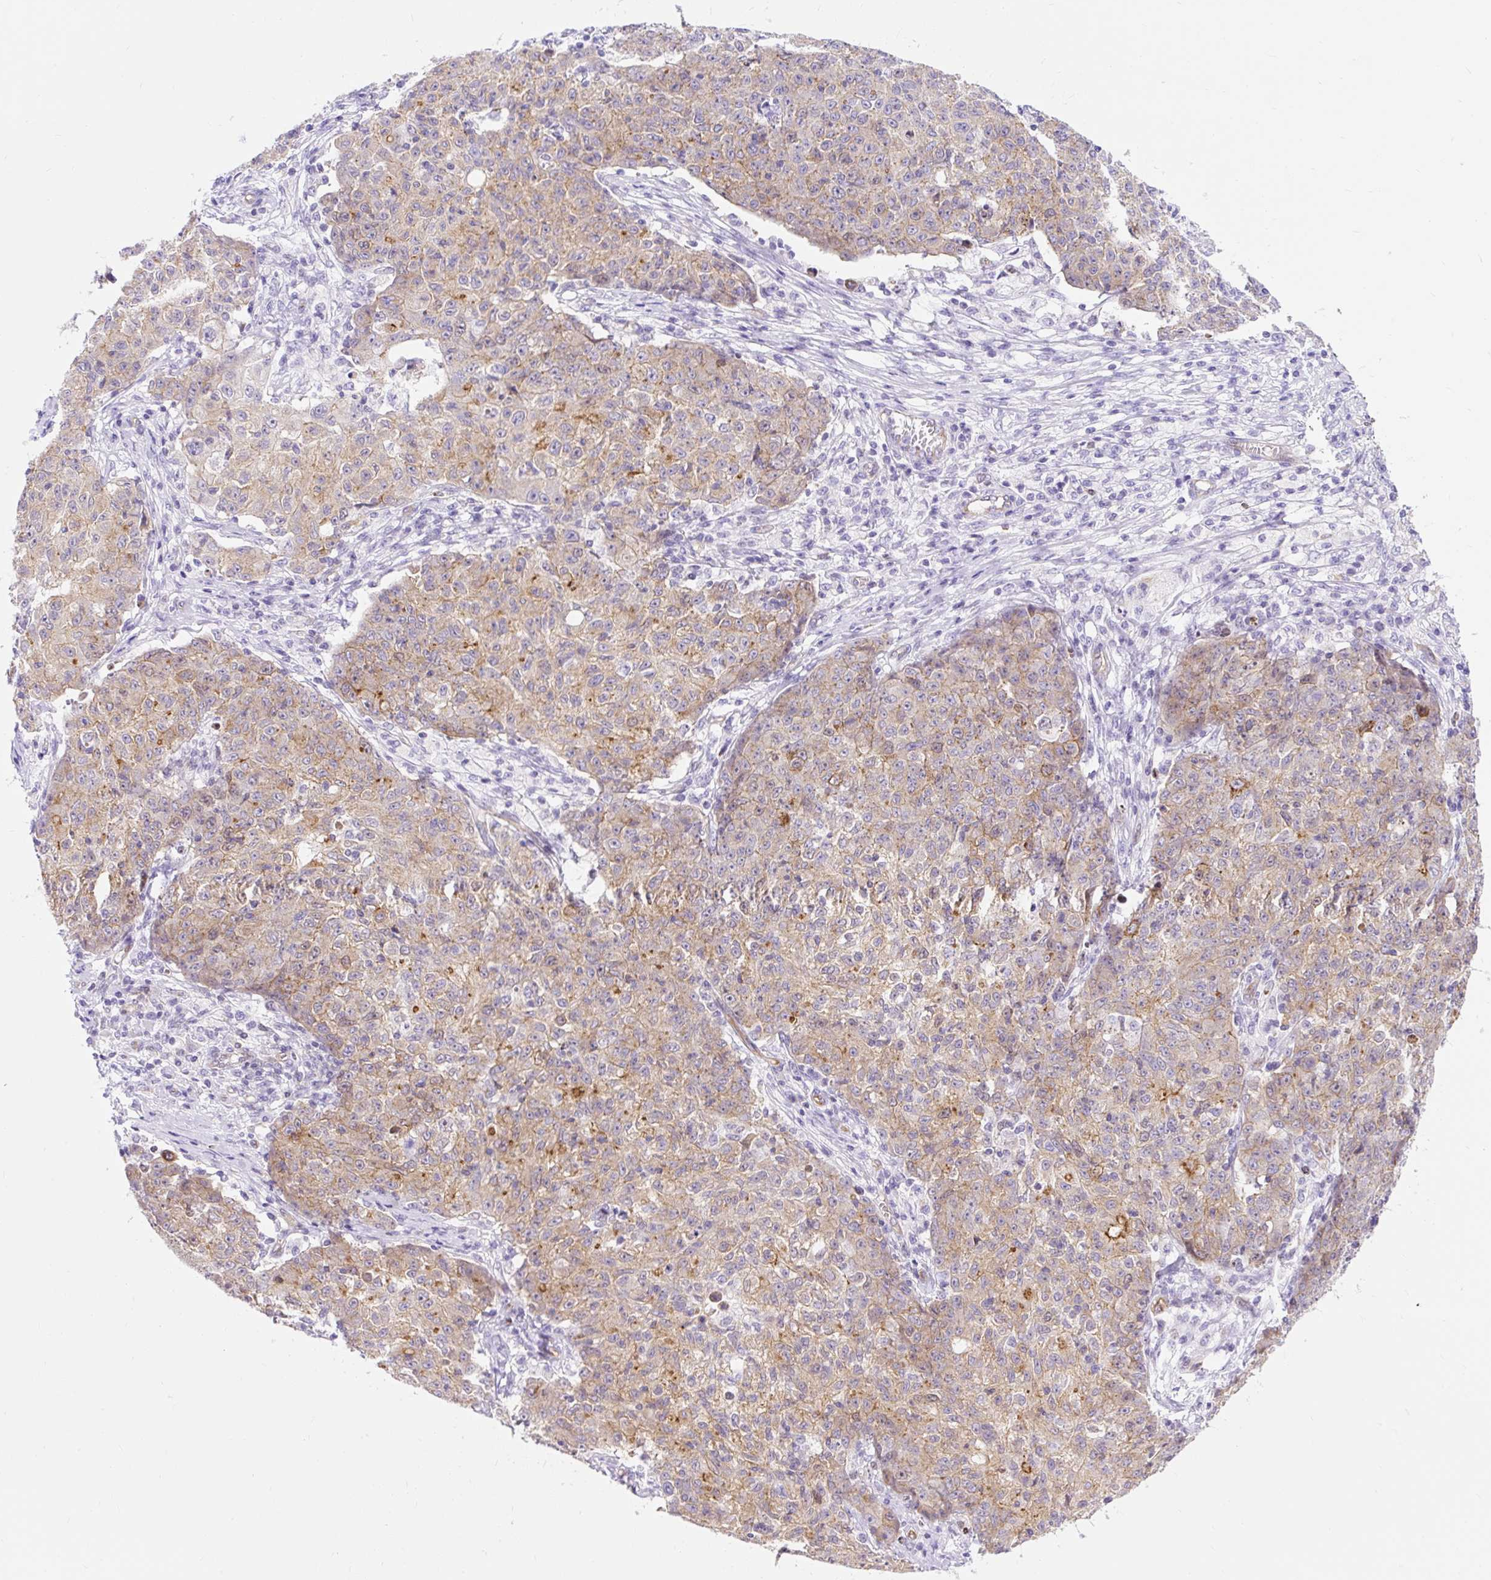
{"staining": {"intensity": "moderate", "quantity": "<25%", "location": "cytoplasmic/membranous"}, "tissue": "ovarian cancer", "cell_type": "Tumor cells", "image_type": "cancer", "snomed": [{"axis": "morphology", "description": "Carcinoma, endometroid"}, {"axis": "topography", "description": "Ovary"}], "caption": "A brown stain highlights moderate cytoplasmic/membranous positivity of a protein in ovarian cancer tumor cells. Nuclei are stained in blue.", "gene": "HIP1R", "patient": {"sex": "female", "age": 42}}